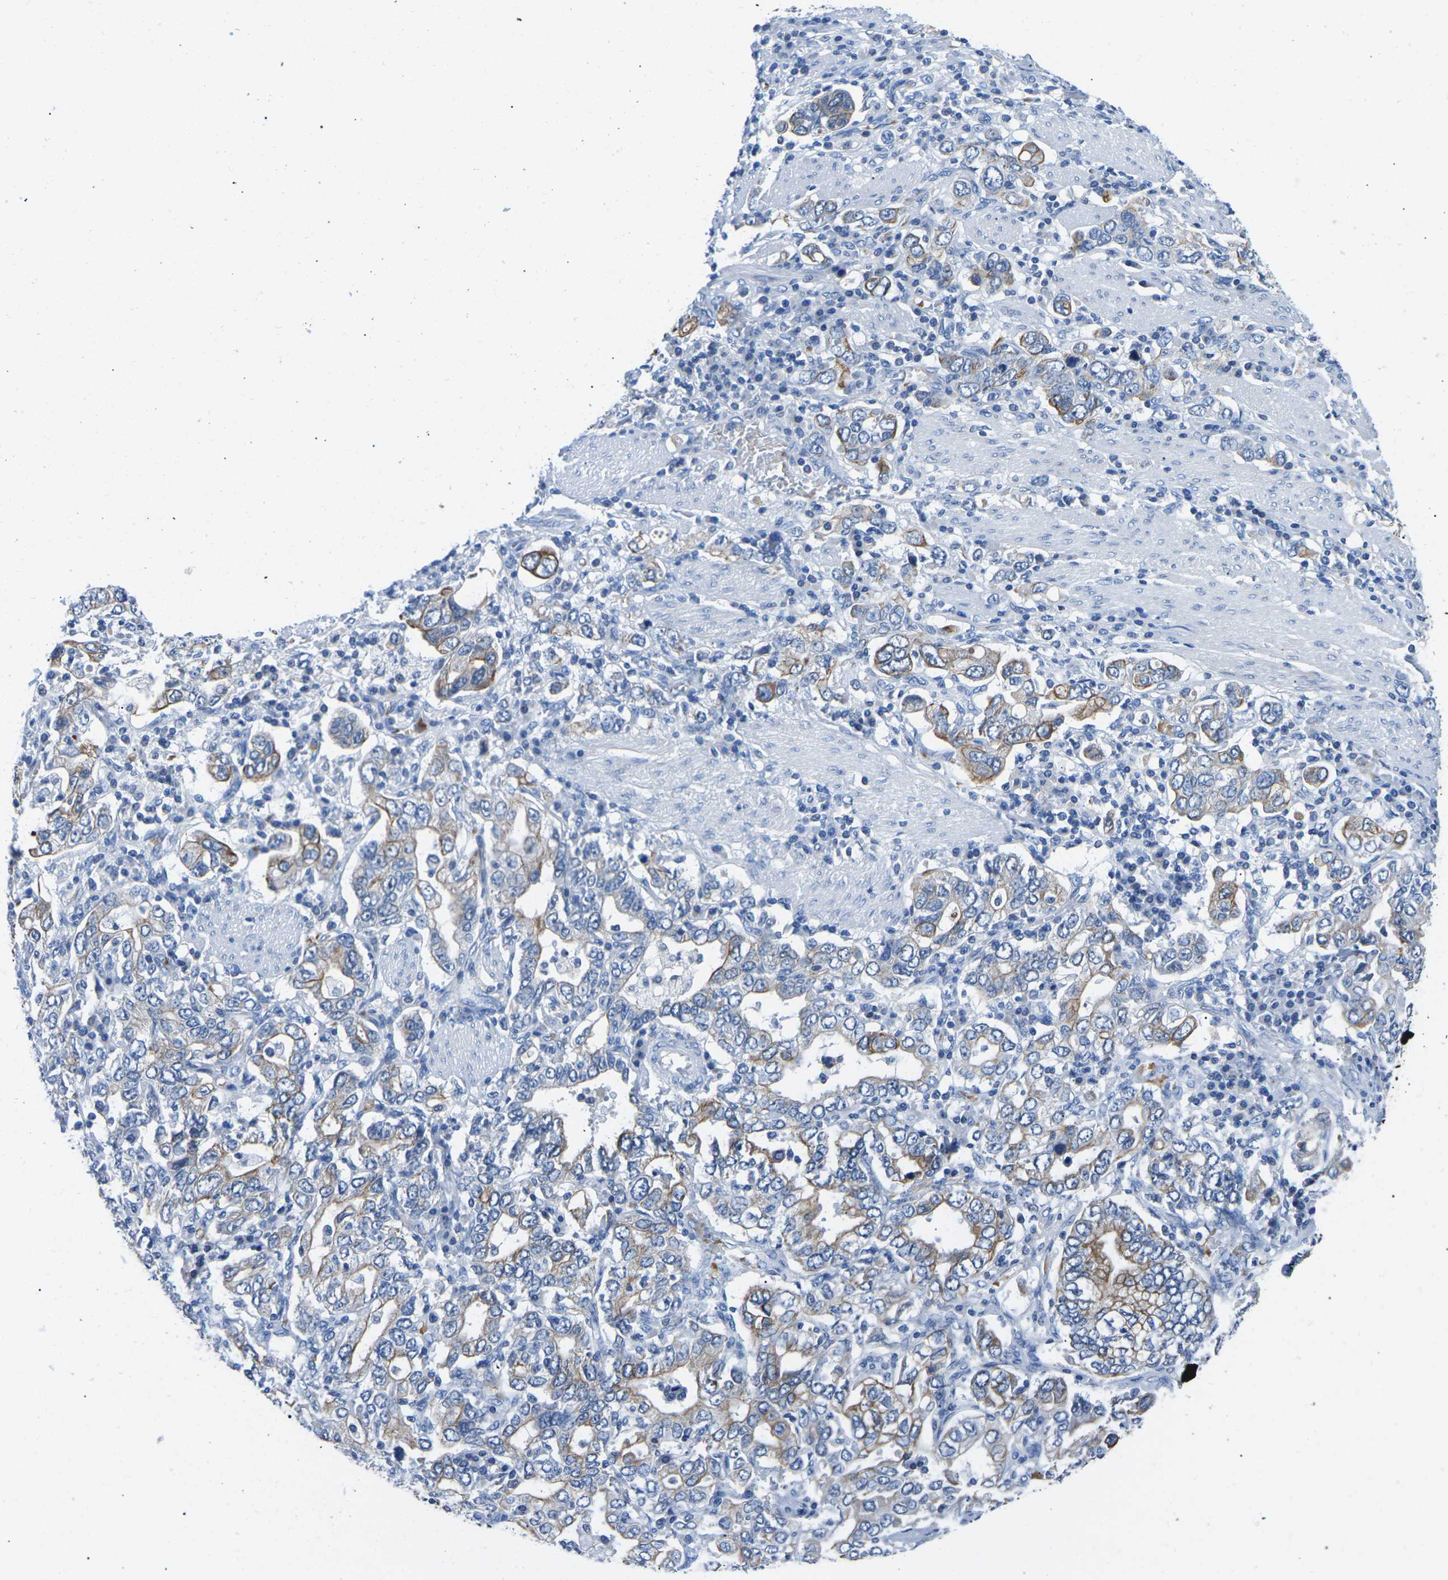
{"staining": {"intensity": "moderate", "quantity": "<25%", "location": "cytoplasmic/membranous"}, "tissue": "stomach cancer", "cell_type": "Tumor cells", "image_type": "cancer", "snomed": [{"axis": "morphology", "description": "Adenocarcinoma, NOS"}, {"axis": "topography", "description": "Stomach, upper"}], "caption": "Moderate cytoplasmic/membranous positivity for a protein is seen in about <25% of tumor cells of stomach cancer (adenocarcinoma) using IHC.", "gene": "TM6SF1", "patient": {"sex": "male", "age": 62}}